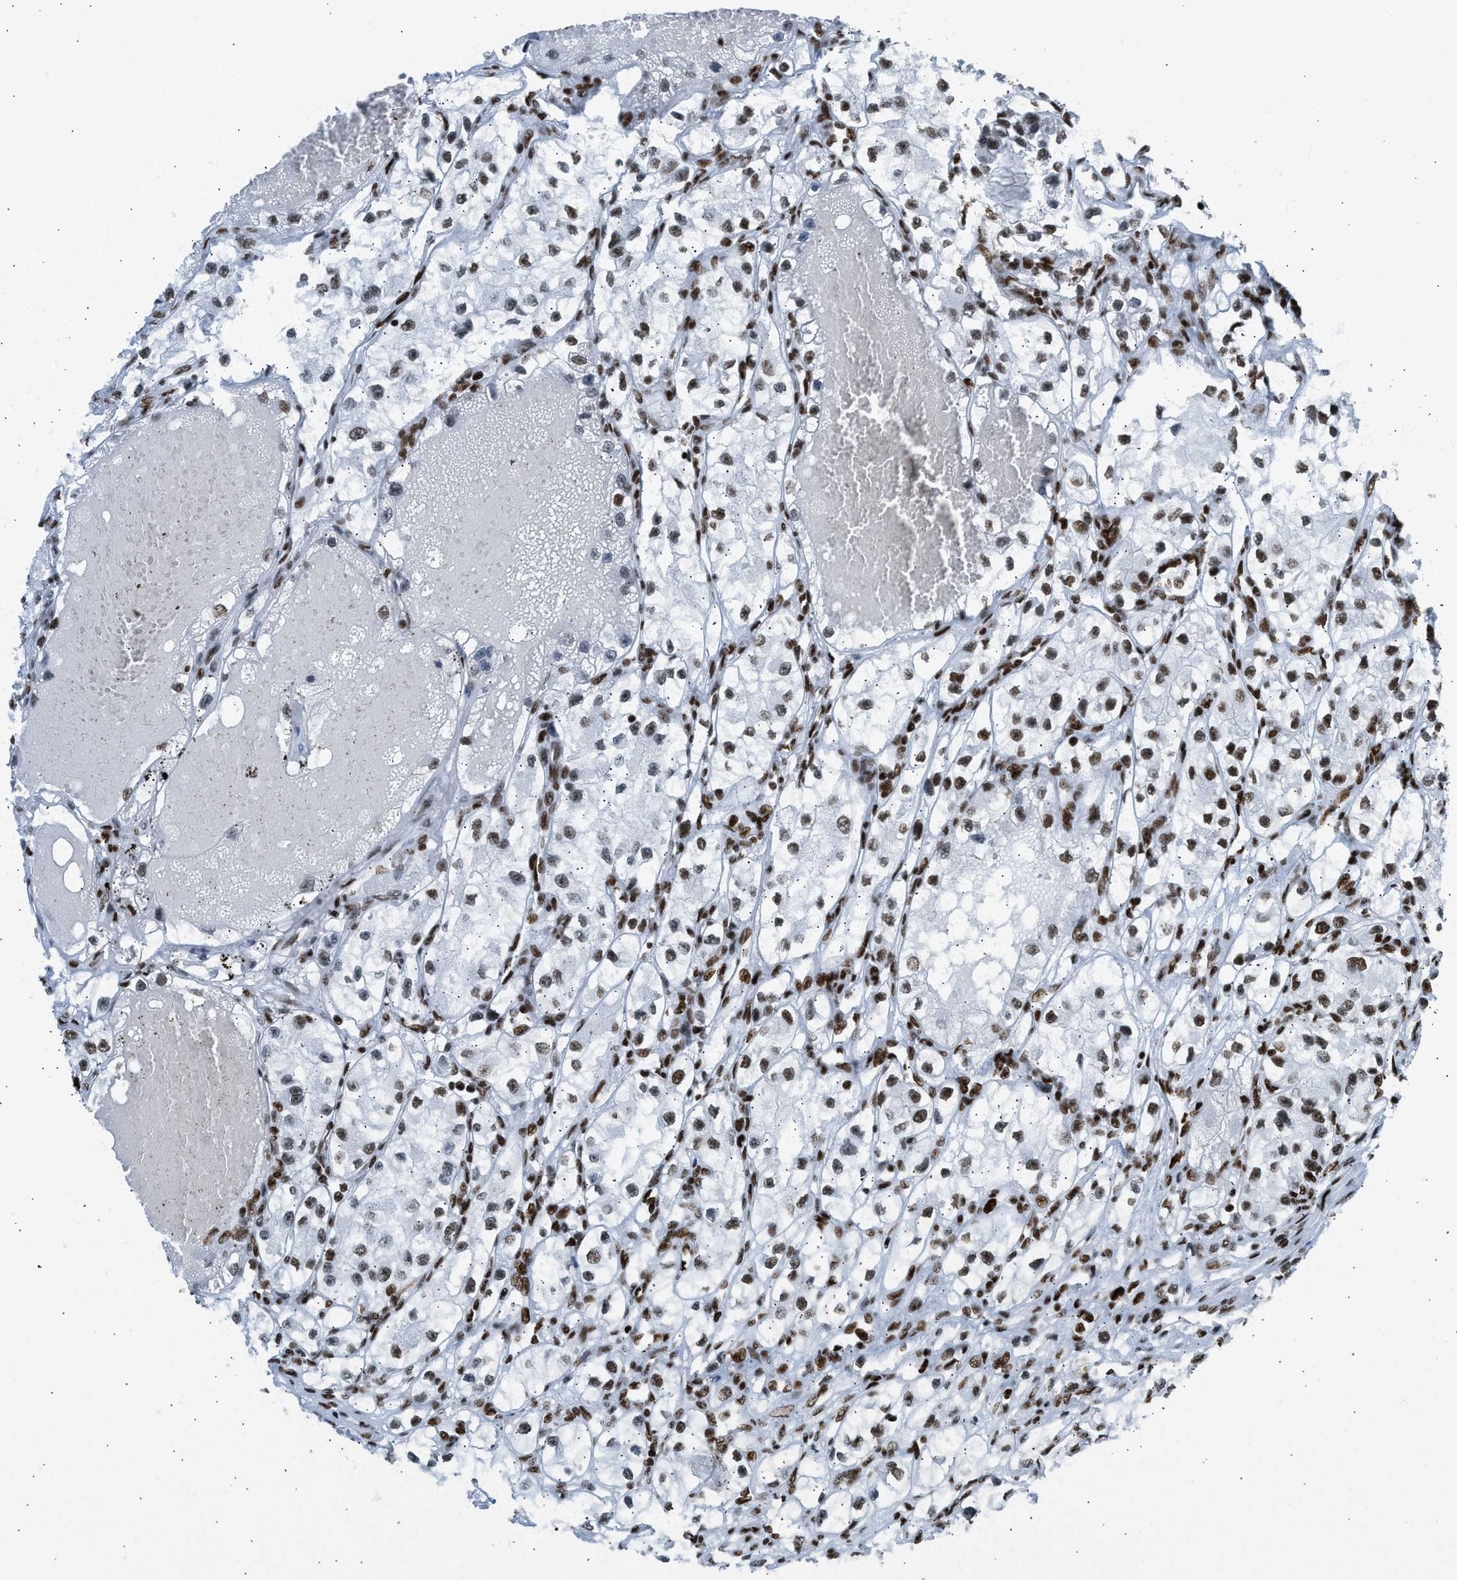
{"staining": {"intensity": "moderate", "quantity": ">75%", "location": "nuclear"}, "tissue": "renal cancer", "cell_type": "Tumor cells", "image_type": "cancer", "snomed": [{"axis": "morphology", "description": "Adenocarcinoma, NOS"}, {"axis": "topography", "description": "Kidney"}], "caption": "A high-resolution image shows IHC staining of renal cancer, which reveals moderate nuclear positivity in about >75% of tumor cells.", "gene": "PIF1", "patient": {"sex": "female", "age": 57}}